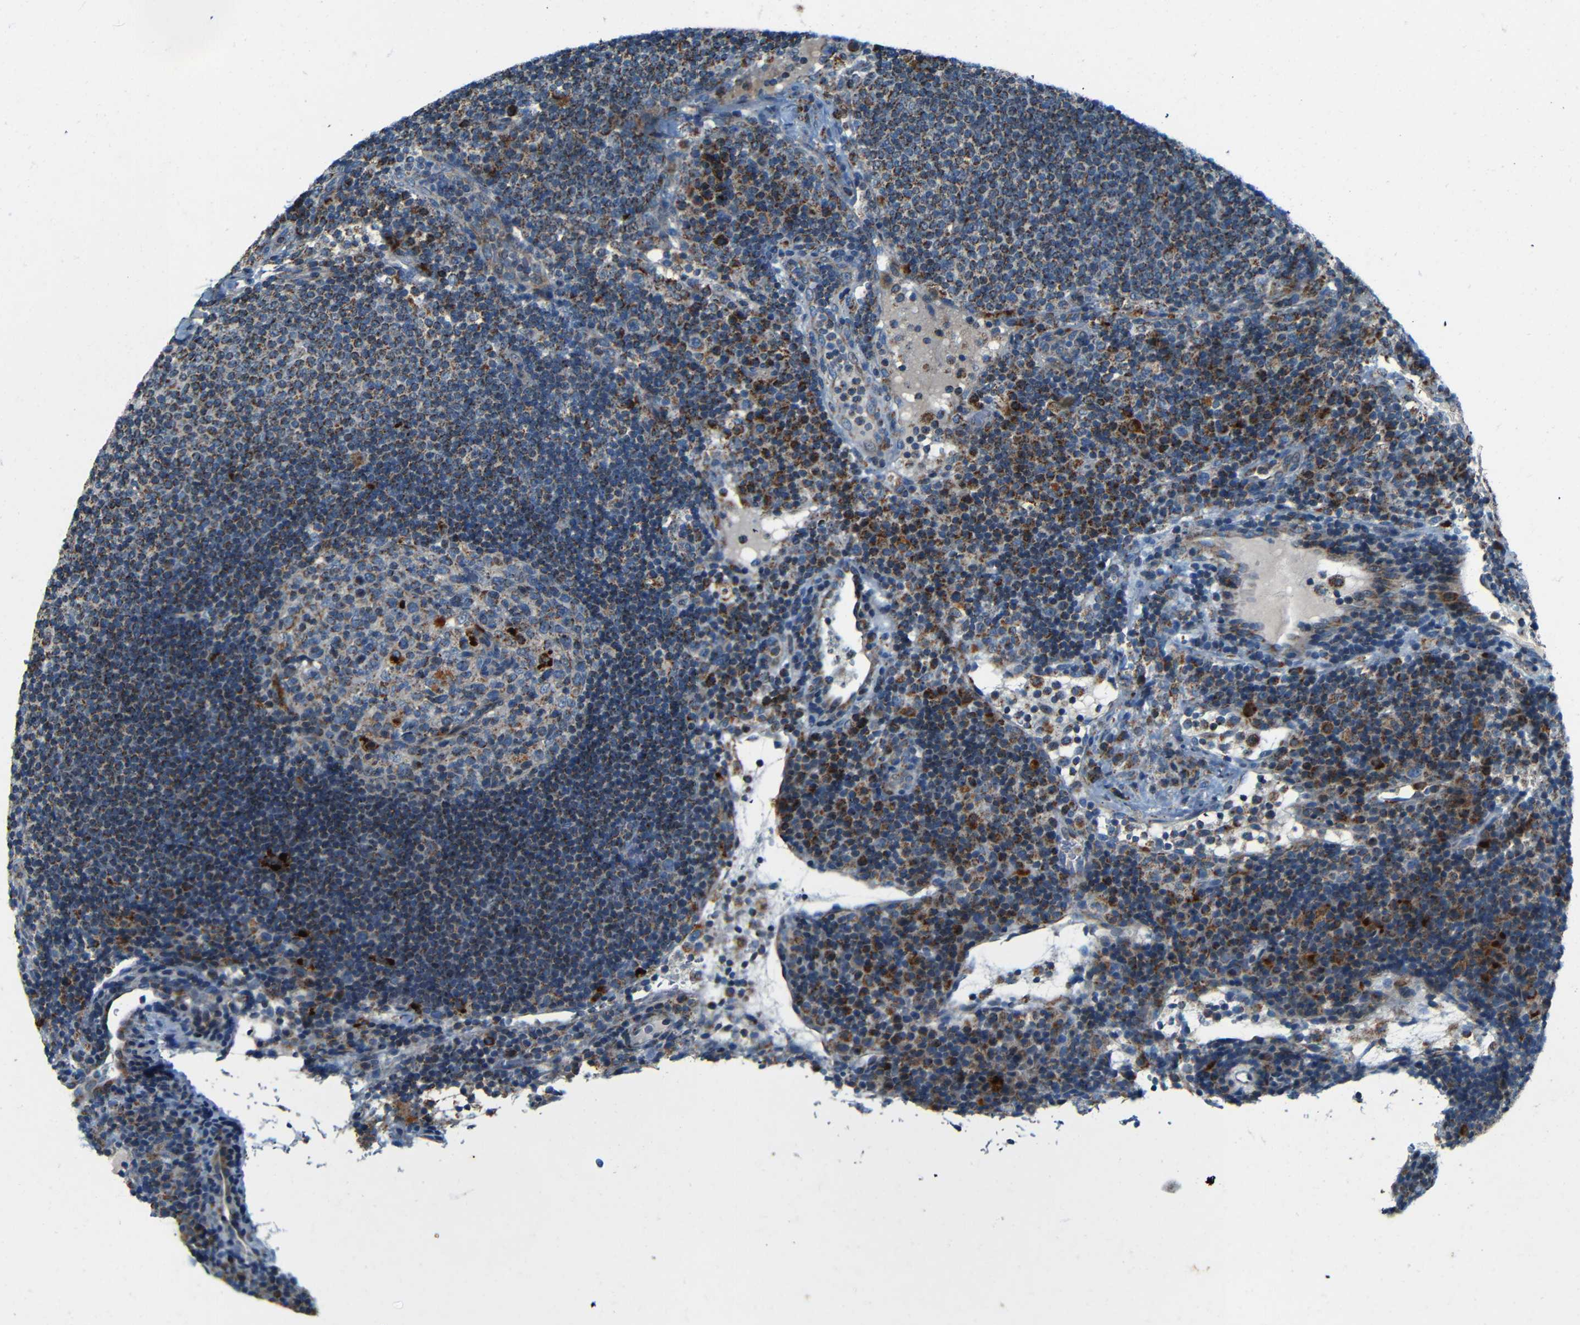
{"staining": {"intensity": "strong", "quantity": "<25%", "location": "cytoplasmic/membranous"}, "tissue": "lymph node", "cell_type": "Germinal center cells", "image_type": "normal", "snomed": [{"axis": "morphology", "description": "Normal tissue, NOS"}, {"axis": "topography", "description": "Lymph node"}], "caption": "The histopathology image shows staining of normal lymph node, revealing strong cytoplasmic/membranous protein staining (brown color) within germinal center cells.", "gene": "WSCD2", "patient": {"sex": "female", "age": 53}}